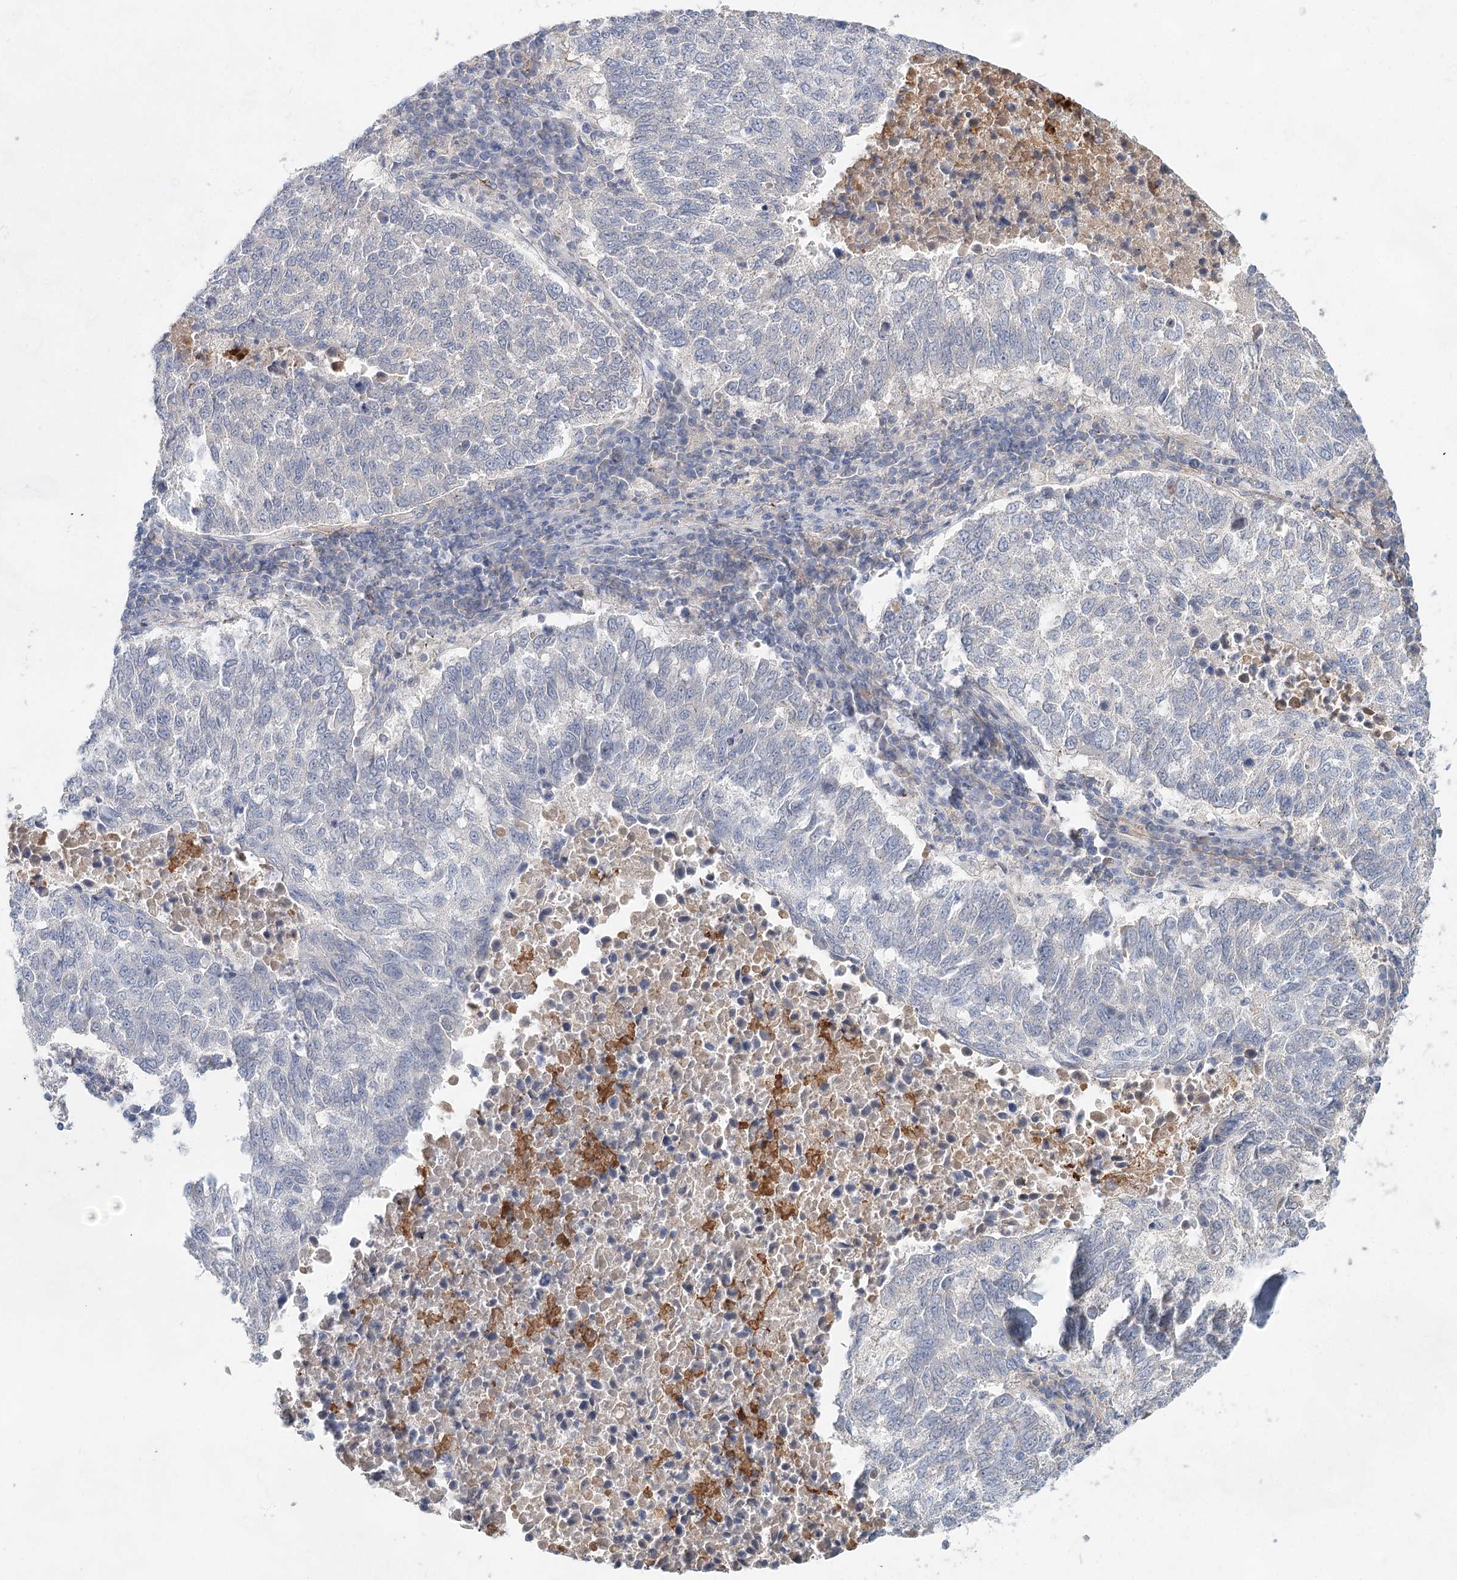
{"staining": {"intensity": "negative", "quantity": "none", "location": "none"}, "tissue": "lung cancer", "cell_type": "Tumor cells", "image_type": "cancer", "snomed": [{"axis": "morphology", "description": "Squamous cell carcinoma, NOS"}, {"axis": "topography", "description": "Lung"}], "caption": "Tumor cells are negative for protein expression in human lung cancer (squamous cell carcinoma).", "gene": "TASOR2", "patient": {"sex": "male", "age": 73}}